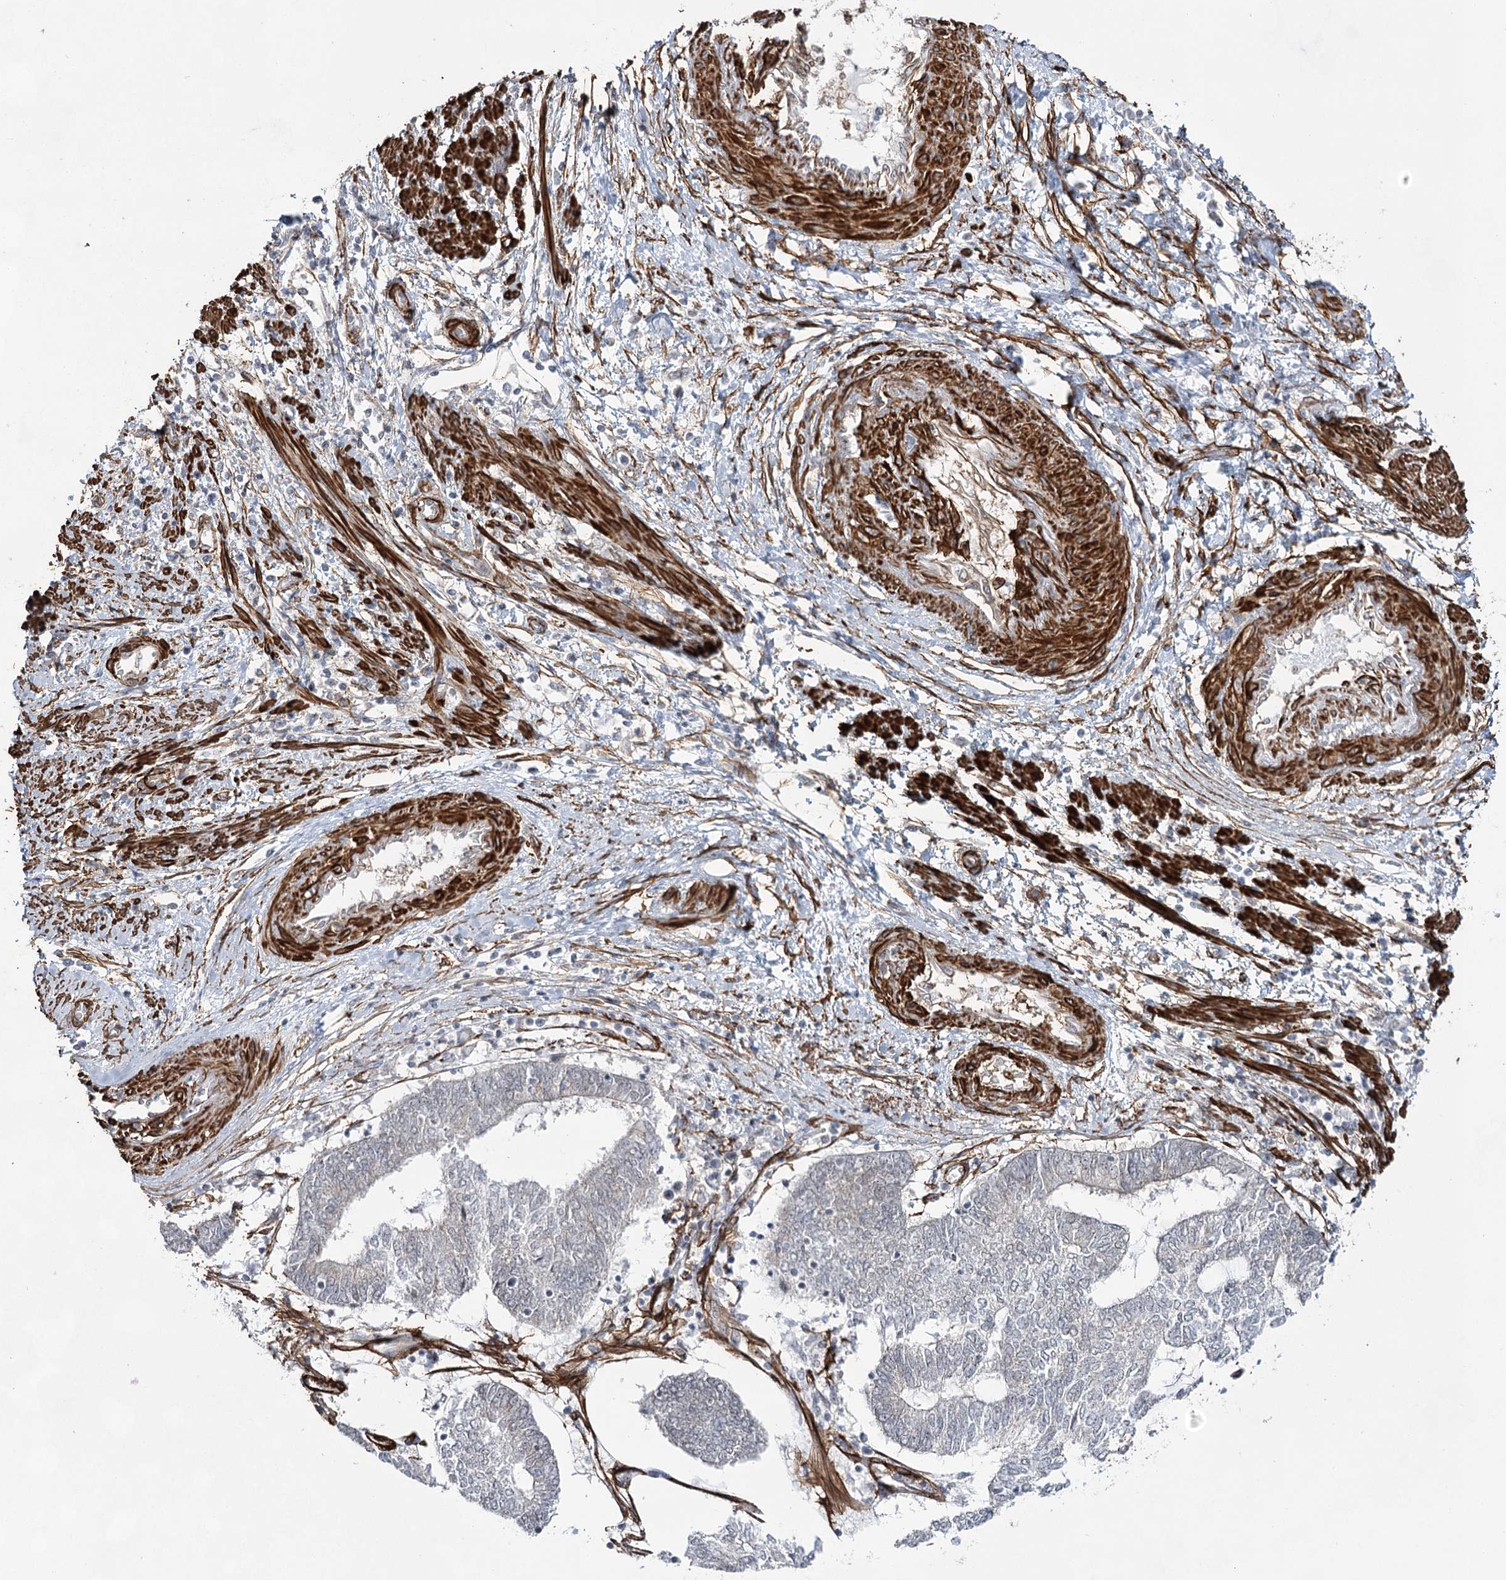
{"staining": {"intensity": "negative", "quantity": "none", "location": "none"}, "tissue": "endometrial cancer", "cell_type": "Tumor cells", "image_type": "cancer", "snomed": [{"axis": "morphology", "description": "Adenocarcinoma, NOS"}, {"axis": "topography", "description": "Uterus"}, {"axis": "topography", "description": "Endometrium"}], "caption": "IHC histopathology image of neoplastic tissue: endometrial cancer (adenocarcinoma) stained with DAB reveals no significant protein staining in tumor cells.", "gene": "CWF19L1", "patient": {"sex": "female", "age": 70}}